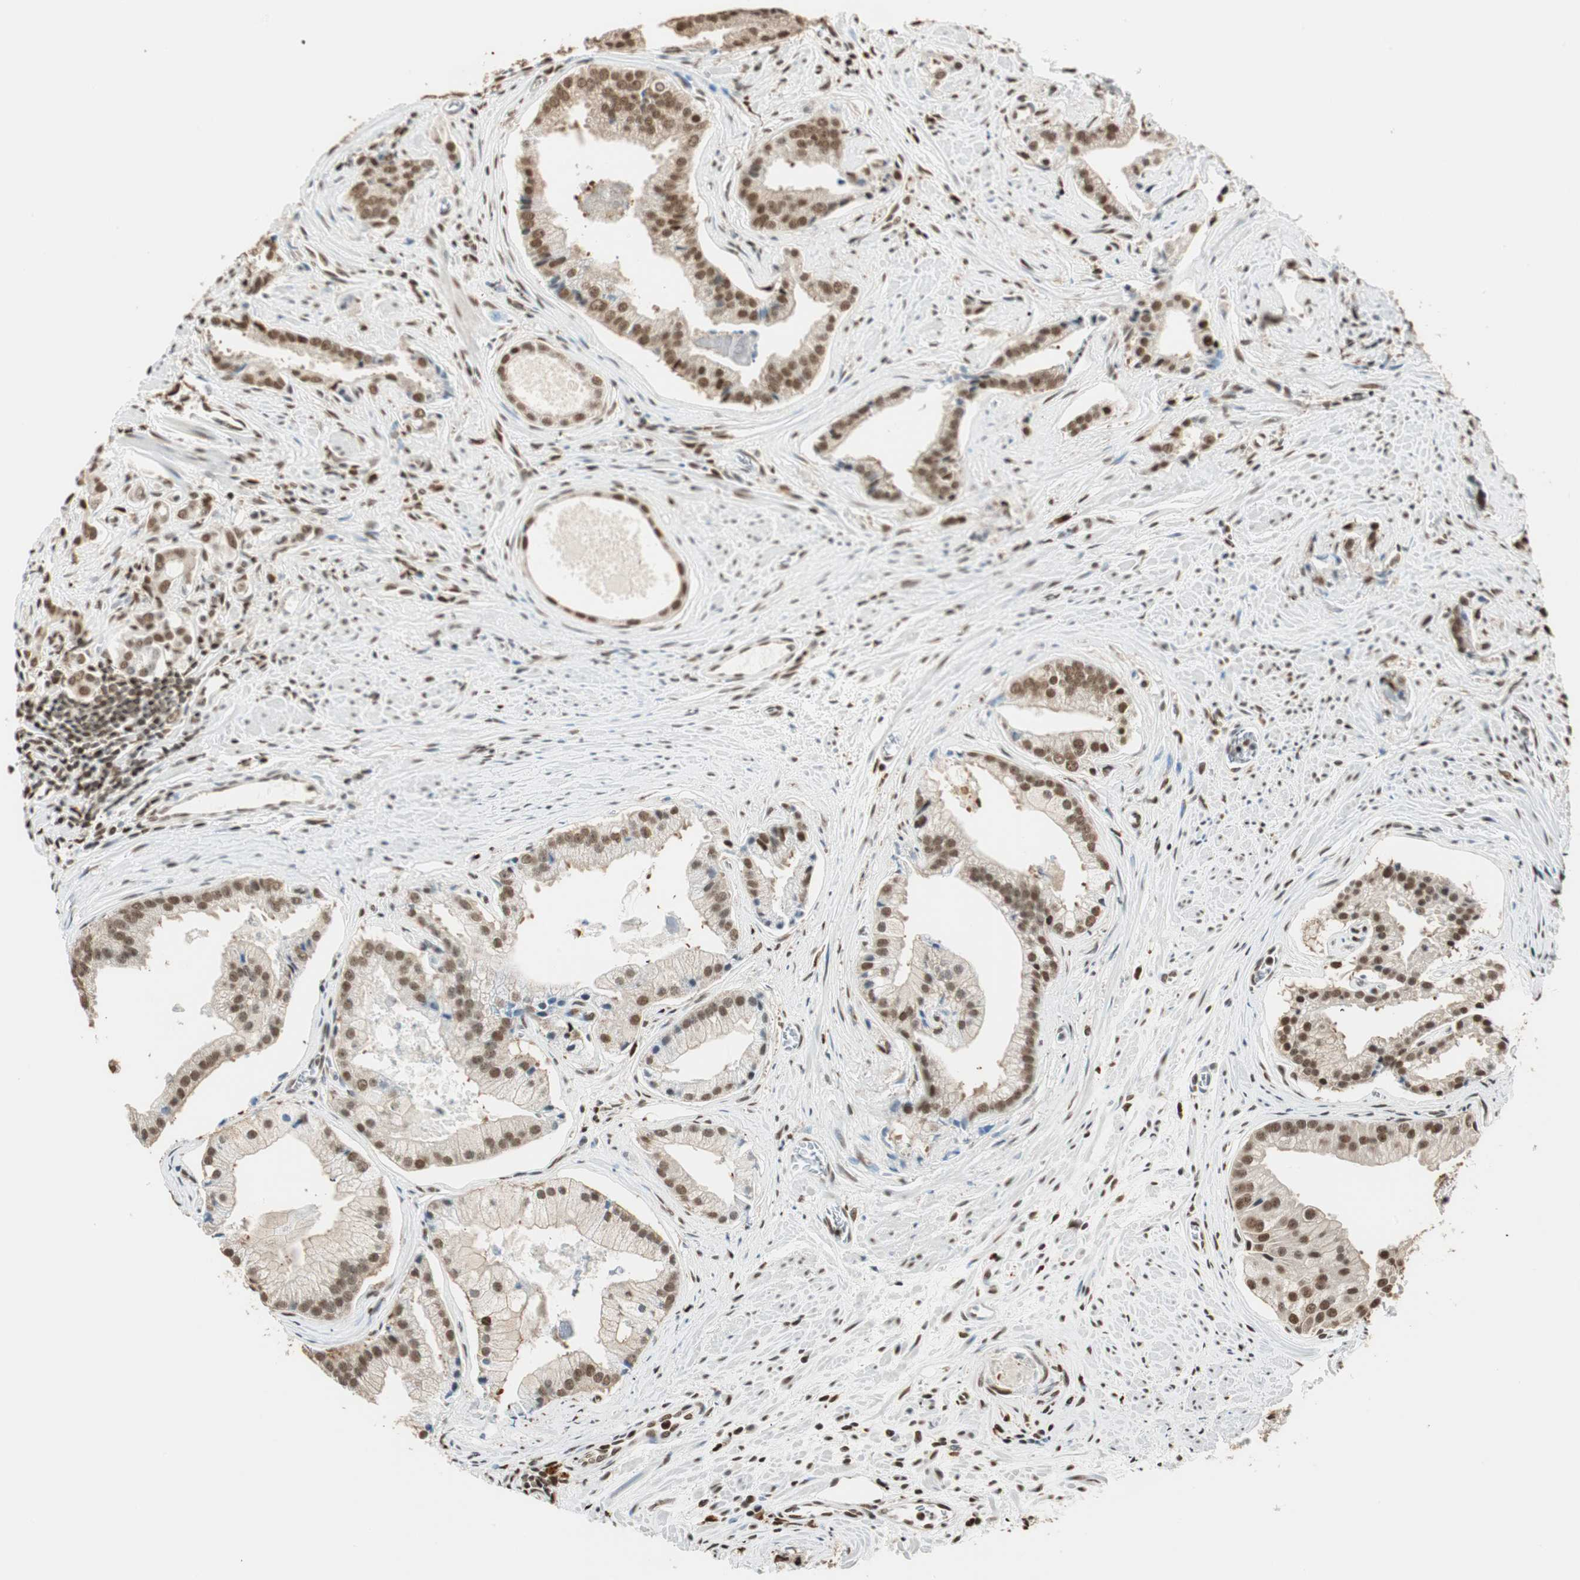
{"staining": {"intensity": "moderate", "quantity": "25%-75%", "location": "nuclear"}, "tissue": "prostate cancer", "cell_type": "Tumor cells", "image_type": "cancer", "snomed": [{"axis": "morphology", "description": "Adenocarcinoma, High grade"}, {"axis": "topography", "description": "Prostate"}], "caption": "Immunohistochemical staining of prostate high-grade adenocarcinoma exhibits medium levels of moderate nuclear staining in approximately 25%-75% of tumor cells.", "gene": "FANCG", "patient": {"sex": "male", "age": 67}}